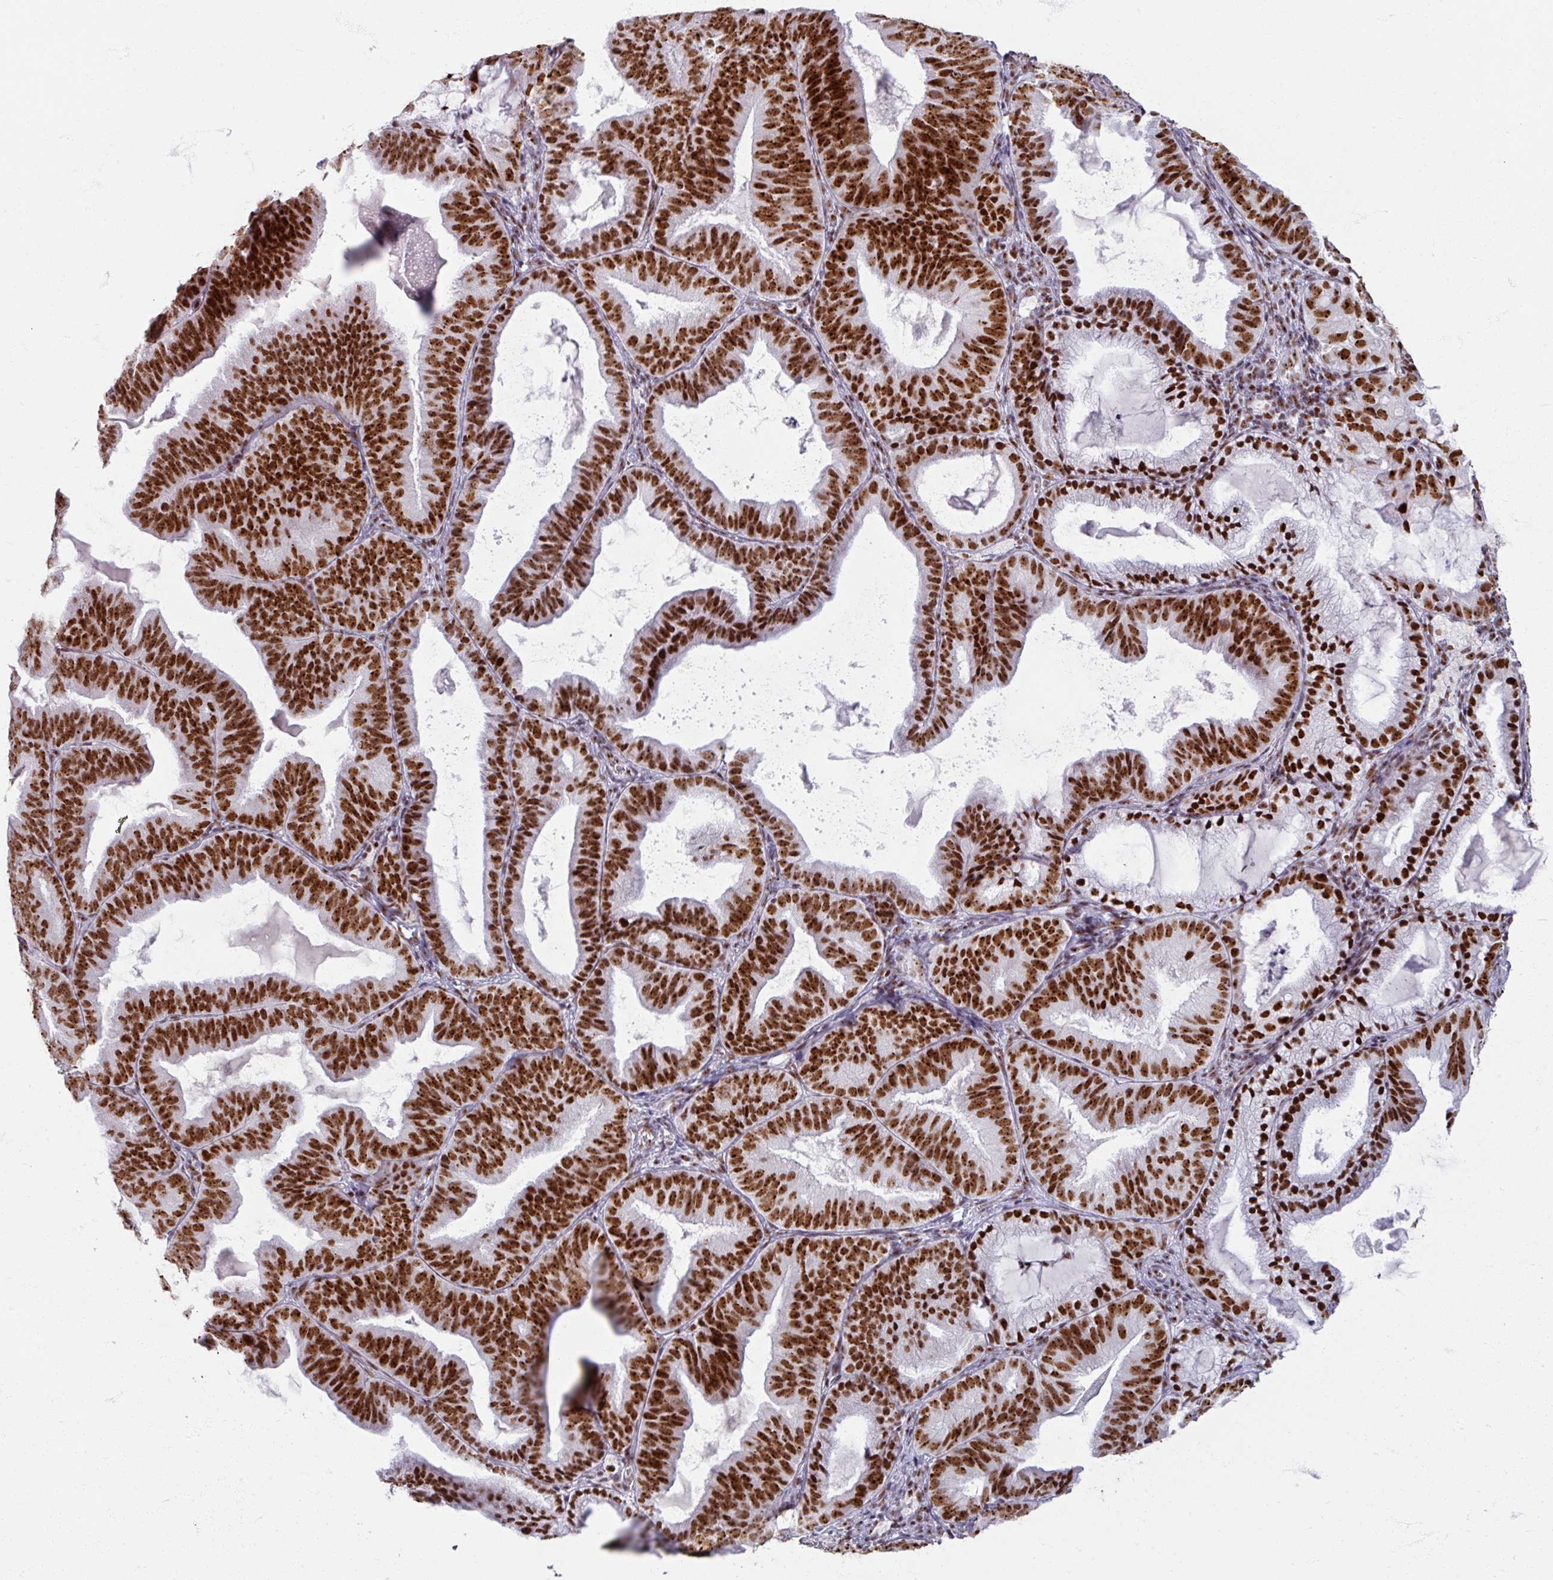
{"staining": {"intensity": "strong", "quantity": ">75%", "location": "nuclear"}, "tissue": "endometrial cancer", "cell_type": "Tumor cells", "image_type": "cancer", "snomed": [{"axis": "morphology", "description": "Adenocarcinoma, NOS"}, {"axis": "topography", "description": "Endometrium"}], "caption": "Endometrial adenocarcinoma stained for a protein (brown) shows strong nuclear positive staining in approximately >75% of tumor cells.", "gene": "ADAR", "patient": {"sex": "female", "age": 80}}